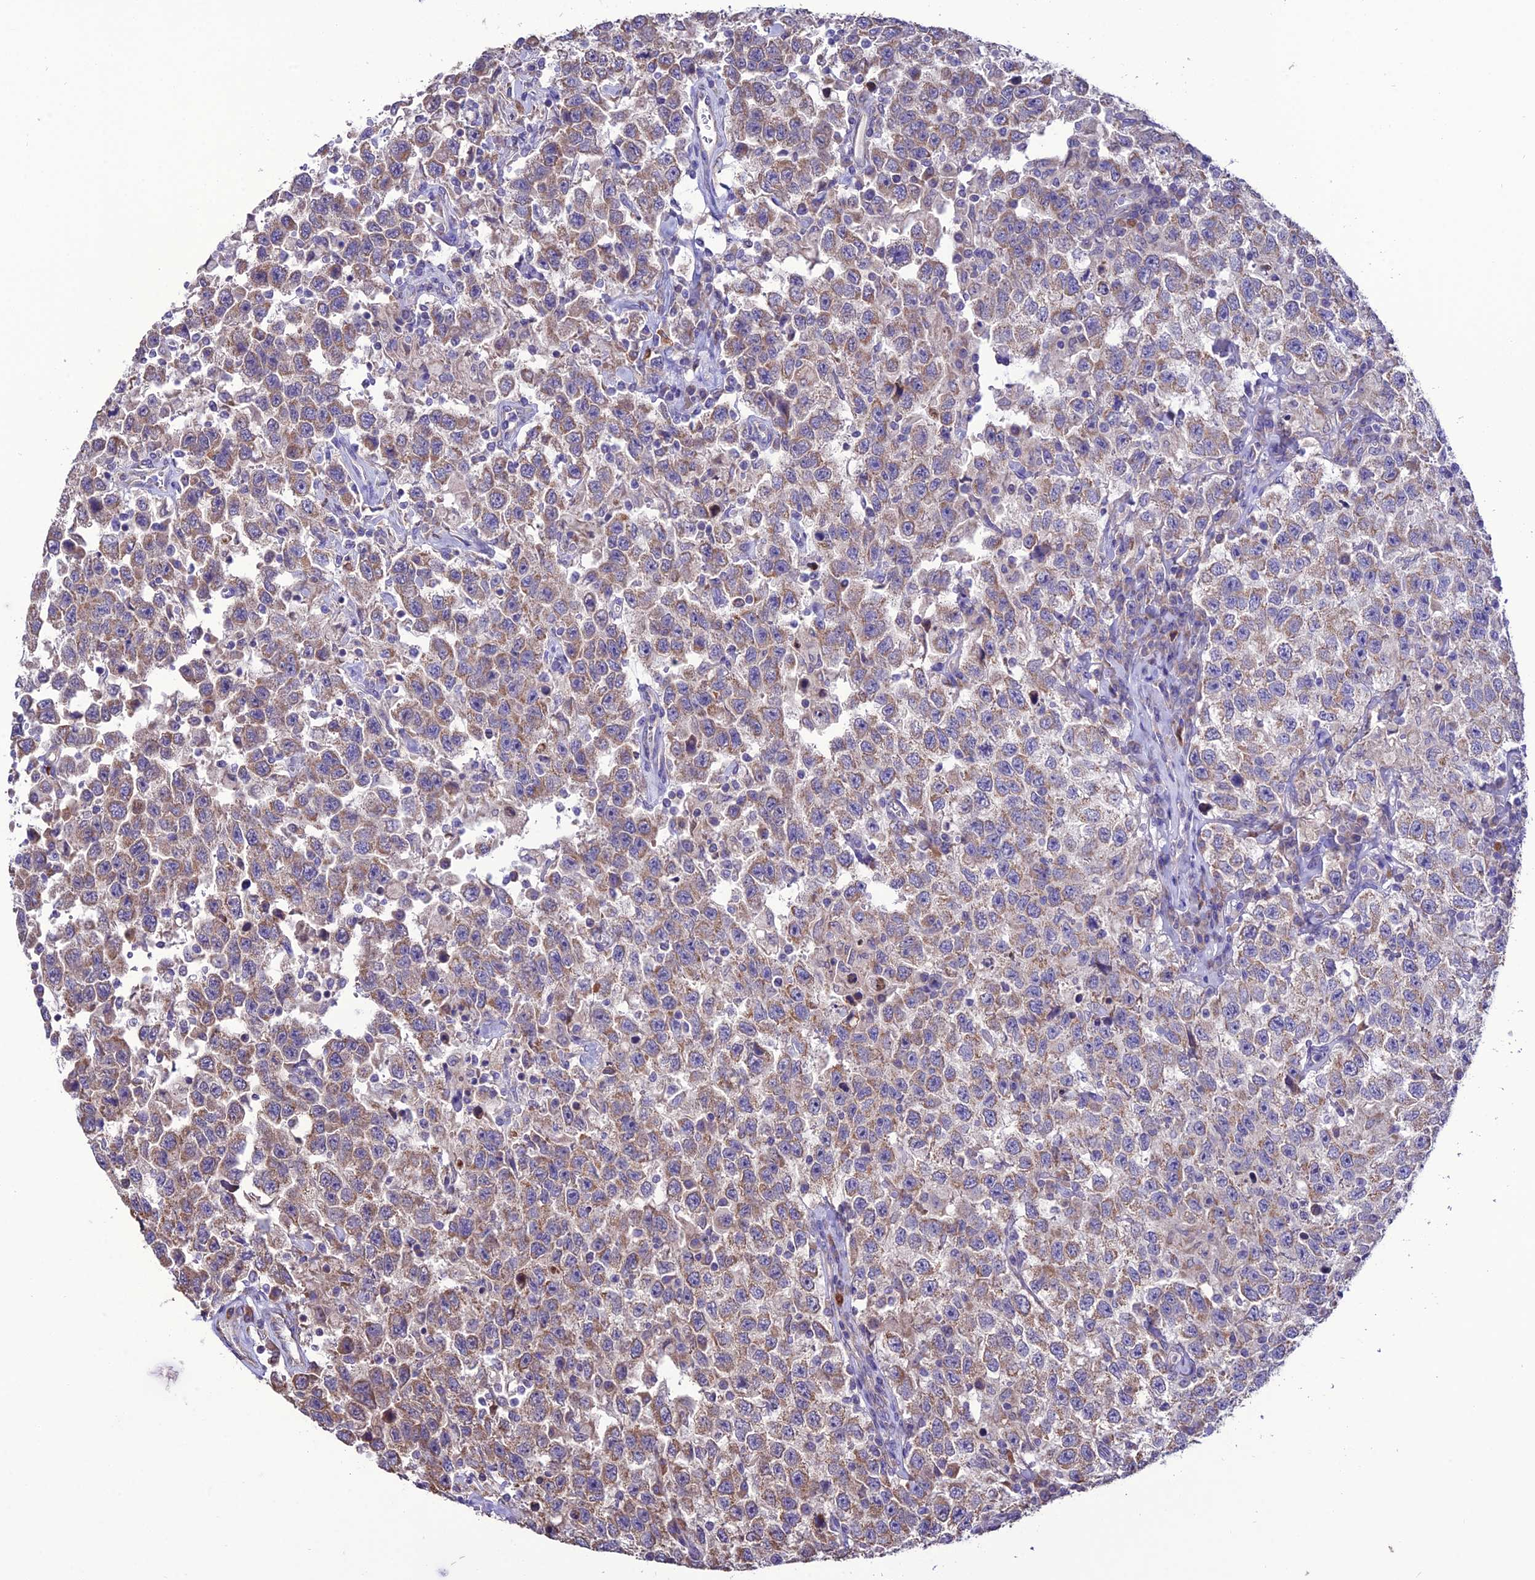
{"staining": {"intensity": "moderate", "quantity": "25%-75%", "location": "cytoplasmic/membranous"}, "tissue": "testis cancer", "cell_type": "Tumor cells", "image_type": "cancer", "snomed": [{"axis": "morphology", "description": "Seminoma, NOS"}, {"axis": "topography", "description": "Testis"}], "caption": "Seminoma (testis) tissue reveals moderate cytoplasmic/membranous positivity in approximately 25%-75% of tumor cells, visualized by immunohistochemistry.", "gene": "HOGA1", "patient": {"sex": "male", "age": 41}}